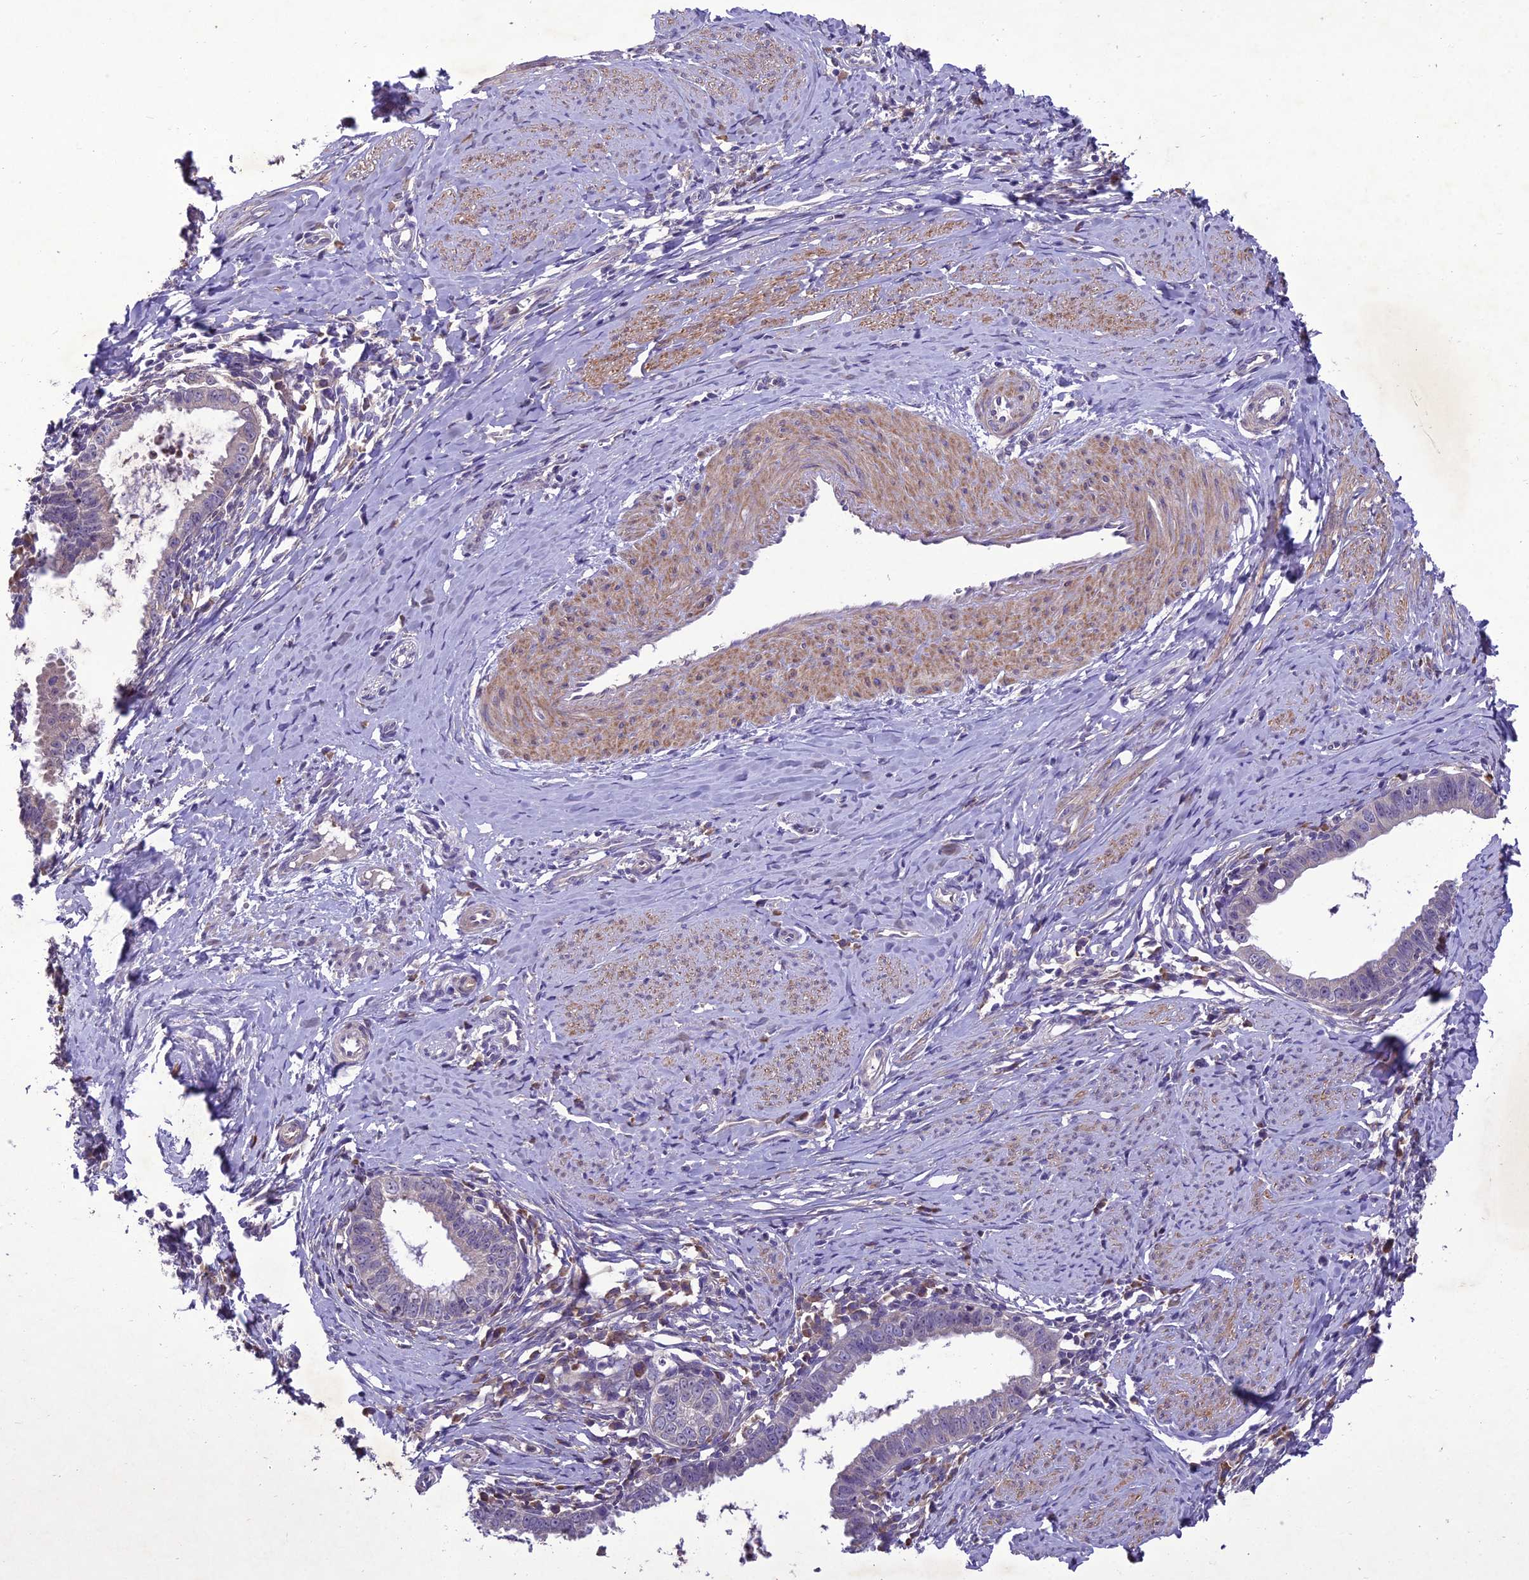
{"staining": {"intensity": "negative", "quantity": "none", "location": "none"}, "tissue": "cervical cancer", "cell_type": "Tumor cells", "image_type": "cancer", "snomed": [{"axis": "morphology", "description": "Adenocarcinoma, NOS"}, {"axis": "topography", "description": "Cervix"}], "caption": "Protein analysis of cervical cancer (adenocarcinoma) exhibits no significant expression in tumor cells.", "gene": "CENPL", "patient": {"sex": "female", "age": 36}}